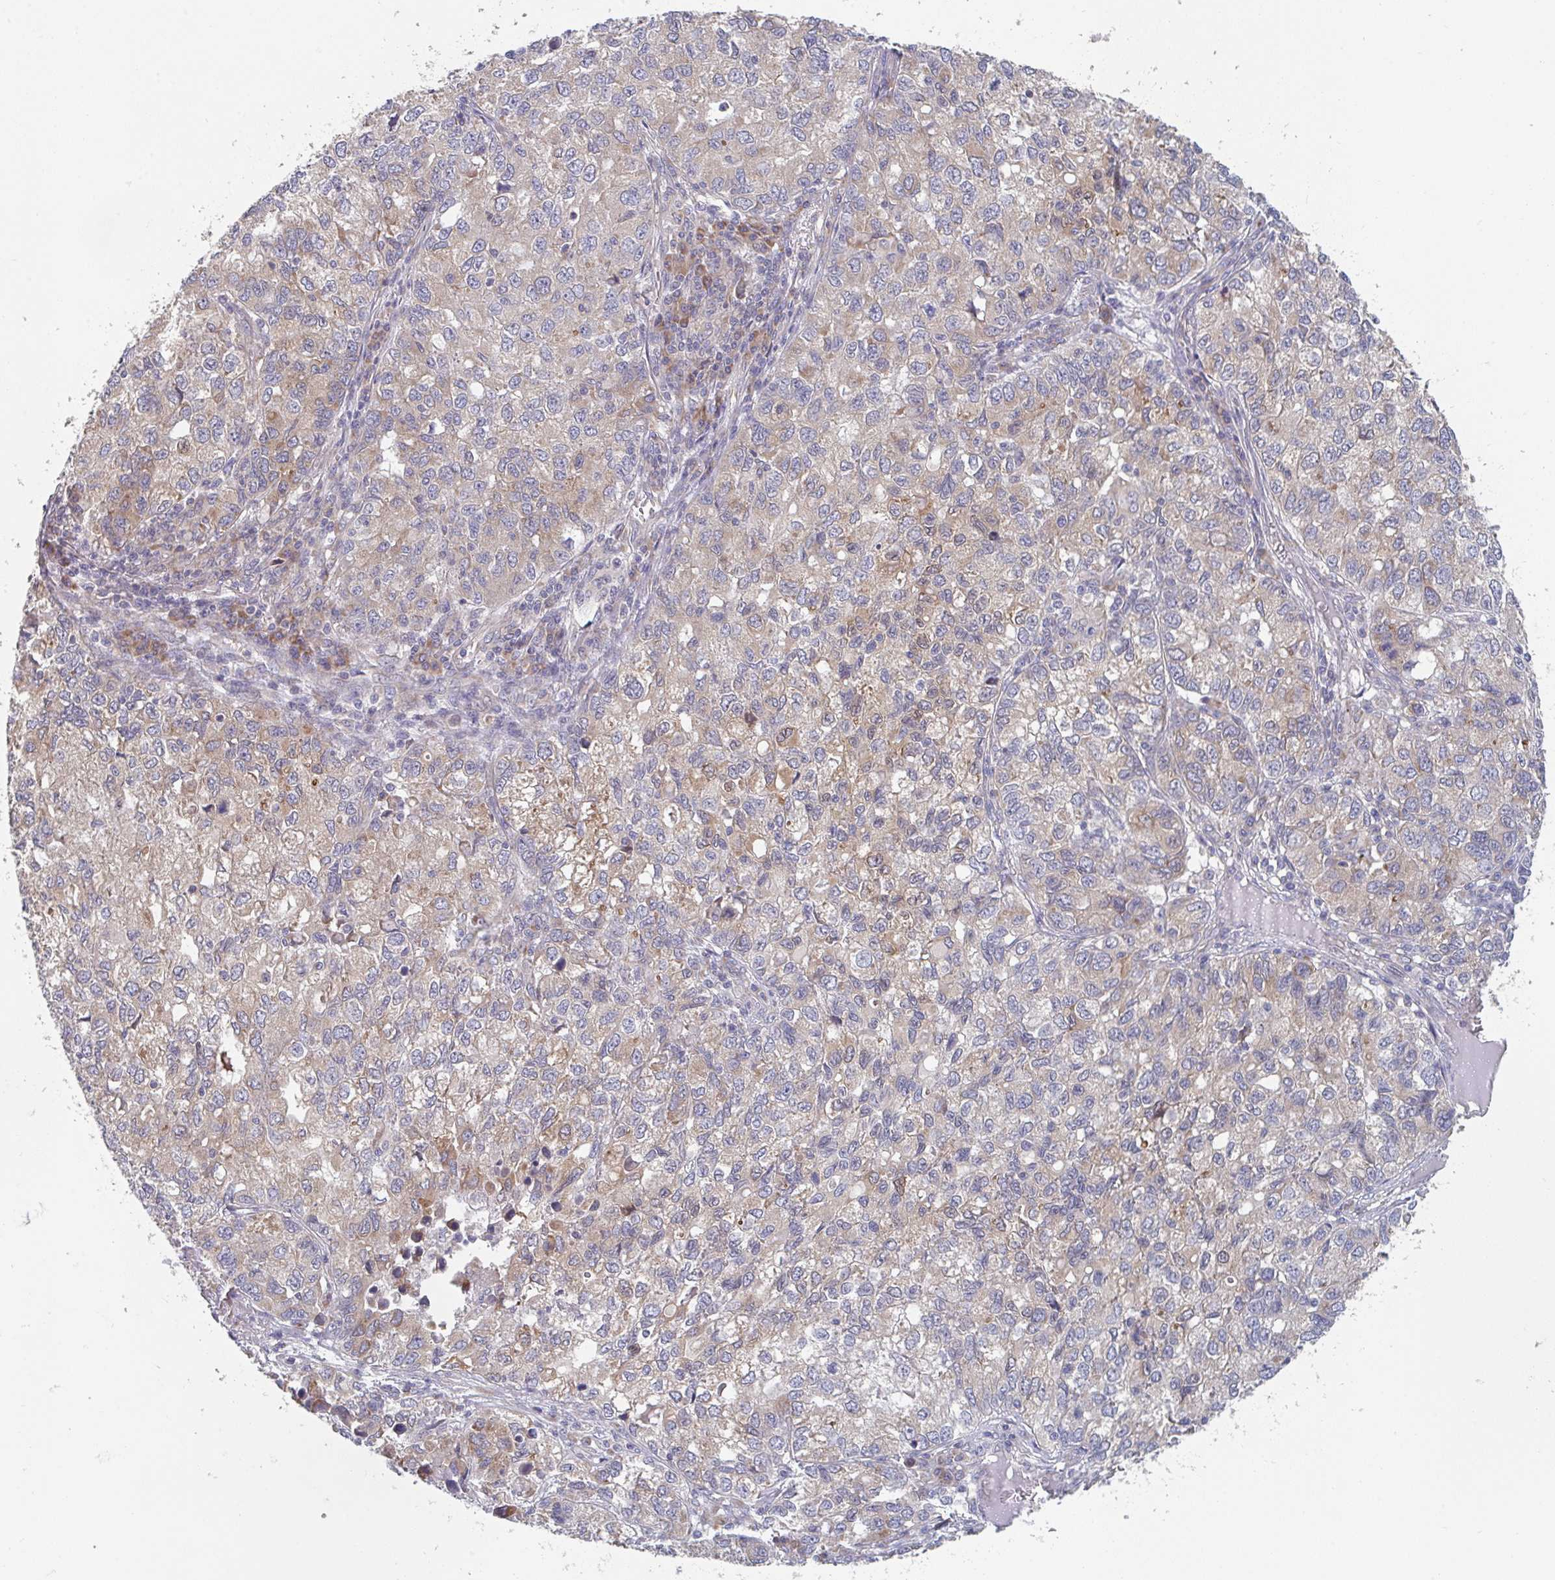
{"staining": {"intensity": "weak", "quantity": "25%-75%", "location": "cytoplasmic/membranous"}, "tissue": "lung cancer", "cell_type": "Tumor cells", "image_type": "cancer", "snomed": [{"axis": "morphology", "description": "Normal morphology"}, {"axis": "morphology", "description": "Adenocarcinoma, NOS"}, {"axis": "topography", "description": "Lymph node"}, {"axis": "topography", "description": "Lung"}], "caption": "An immunohistochemistry (IHC) micrograph of tumor tissue is shown. Protein staining in brown labels weak cytoplasmic/membranous positivity in adenocarcinoma (lung) within tumor cells. (brown staining indicates protein expression, while blue staining denotes nuclei).", "gene": "ELOVL1", "patient": {"sex": "female", "age": 51}}